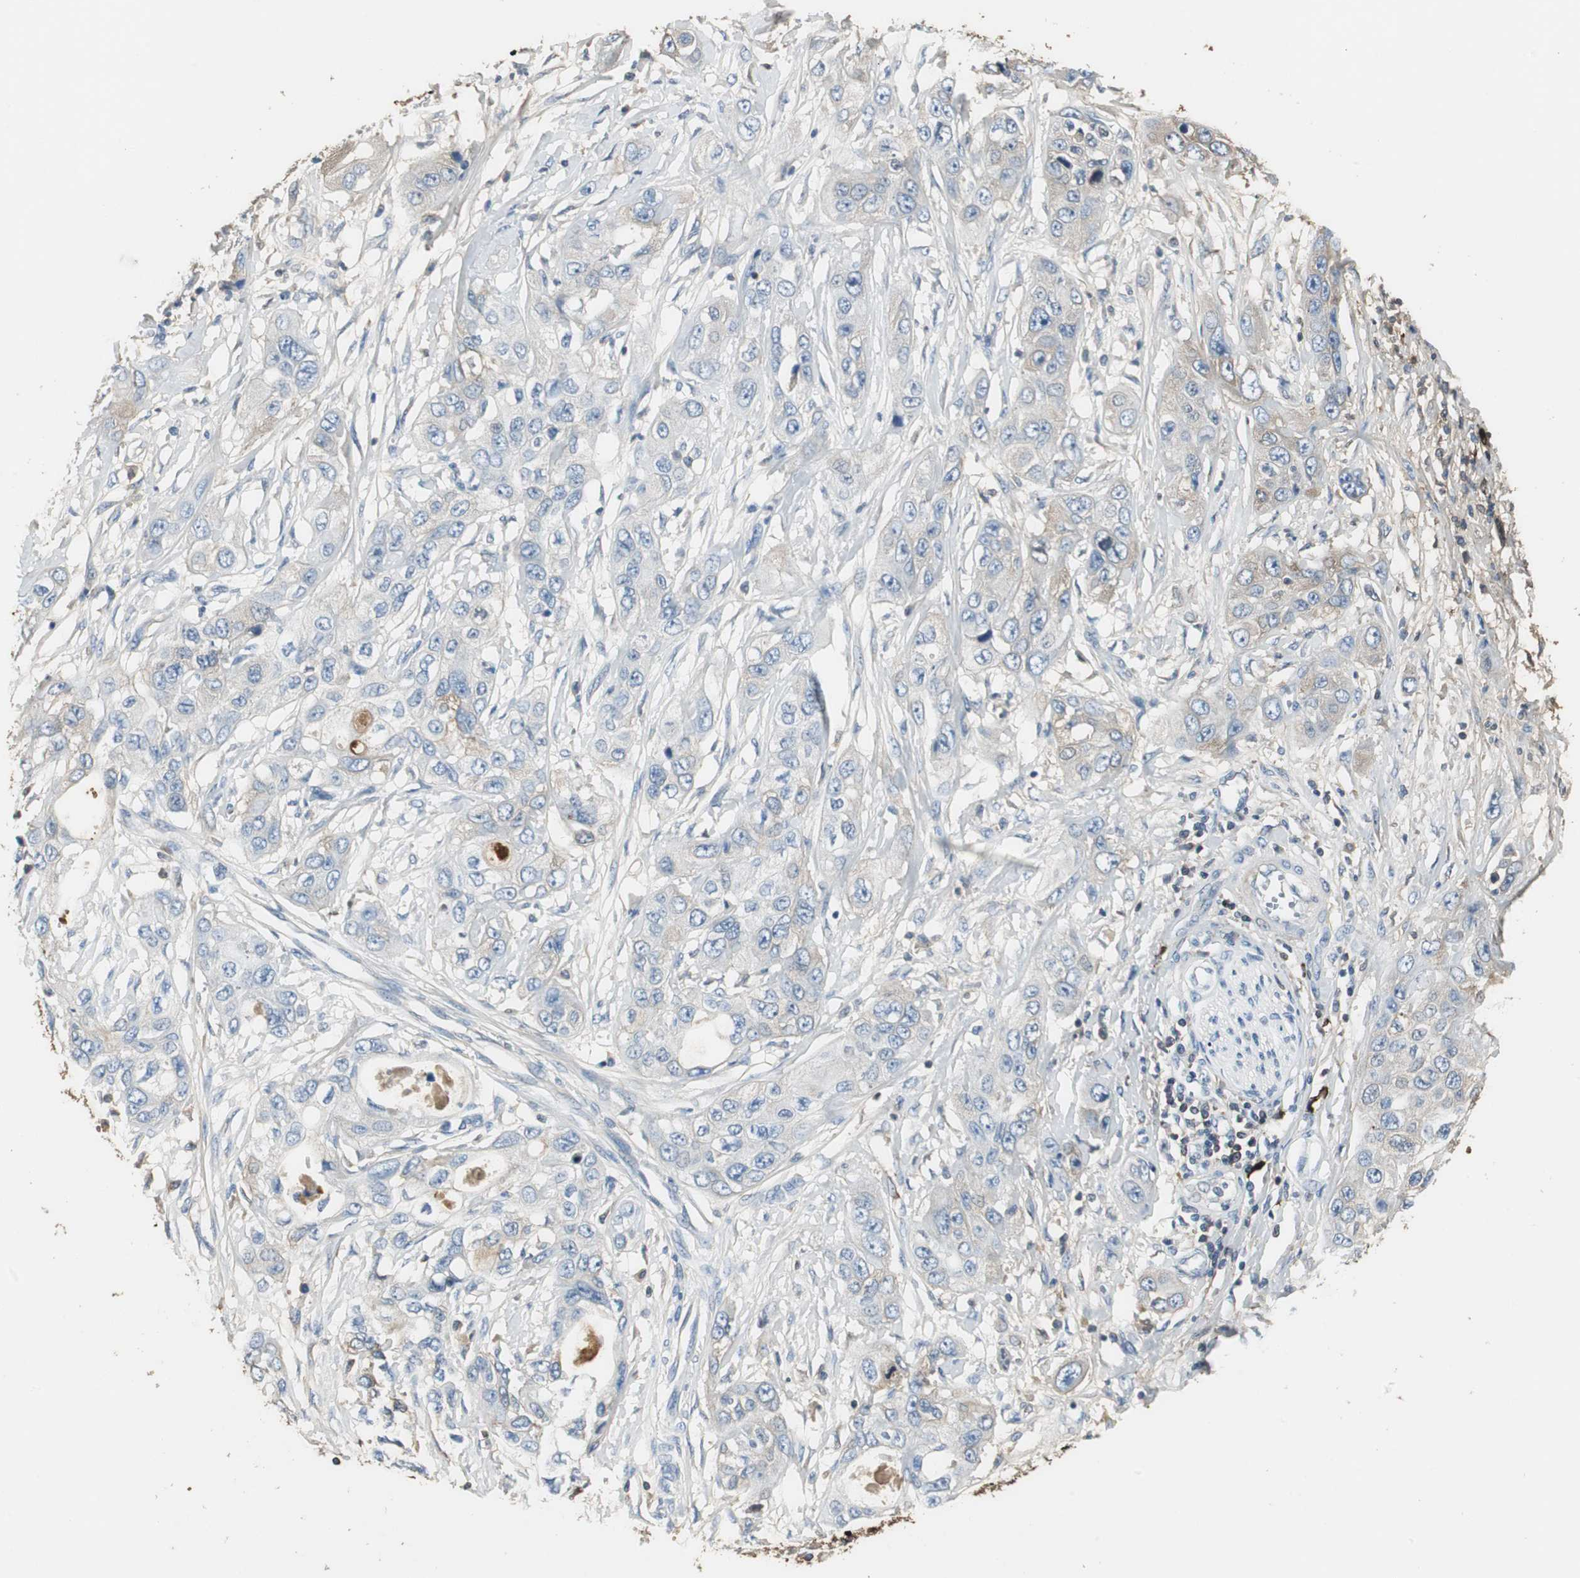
{"staining": {"intensity": "negative", "quantity": "none", "location": "none"}, "tissue": "pancreatic cancer", "cell_type": "Tumor cells", "image_type": "cancer", "snomed": [{"axis": "morphology", "description": "Adenocarcinoma, NOS"}, {"axis": "topography", "description": "Pancreas"}], "caption": "An immunohistochemistry (IHC) photomicrograph of pancreatic cancer is shown. There is no staining in tumor cells of pancreatic cancer.", "gene": "IGHA1", "patient": {"sex": "female", "age": 70}}